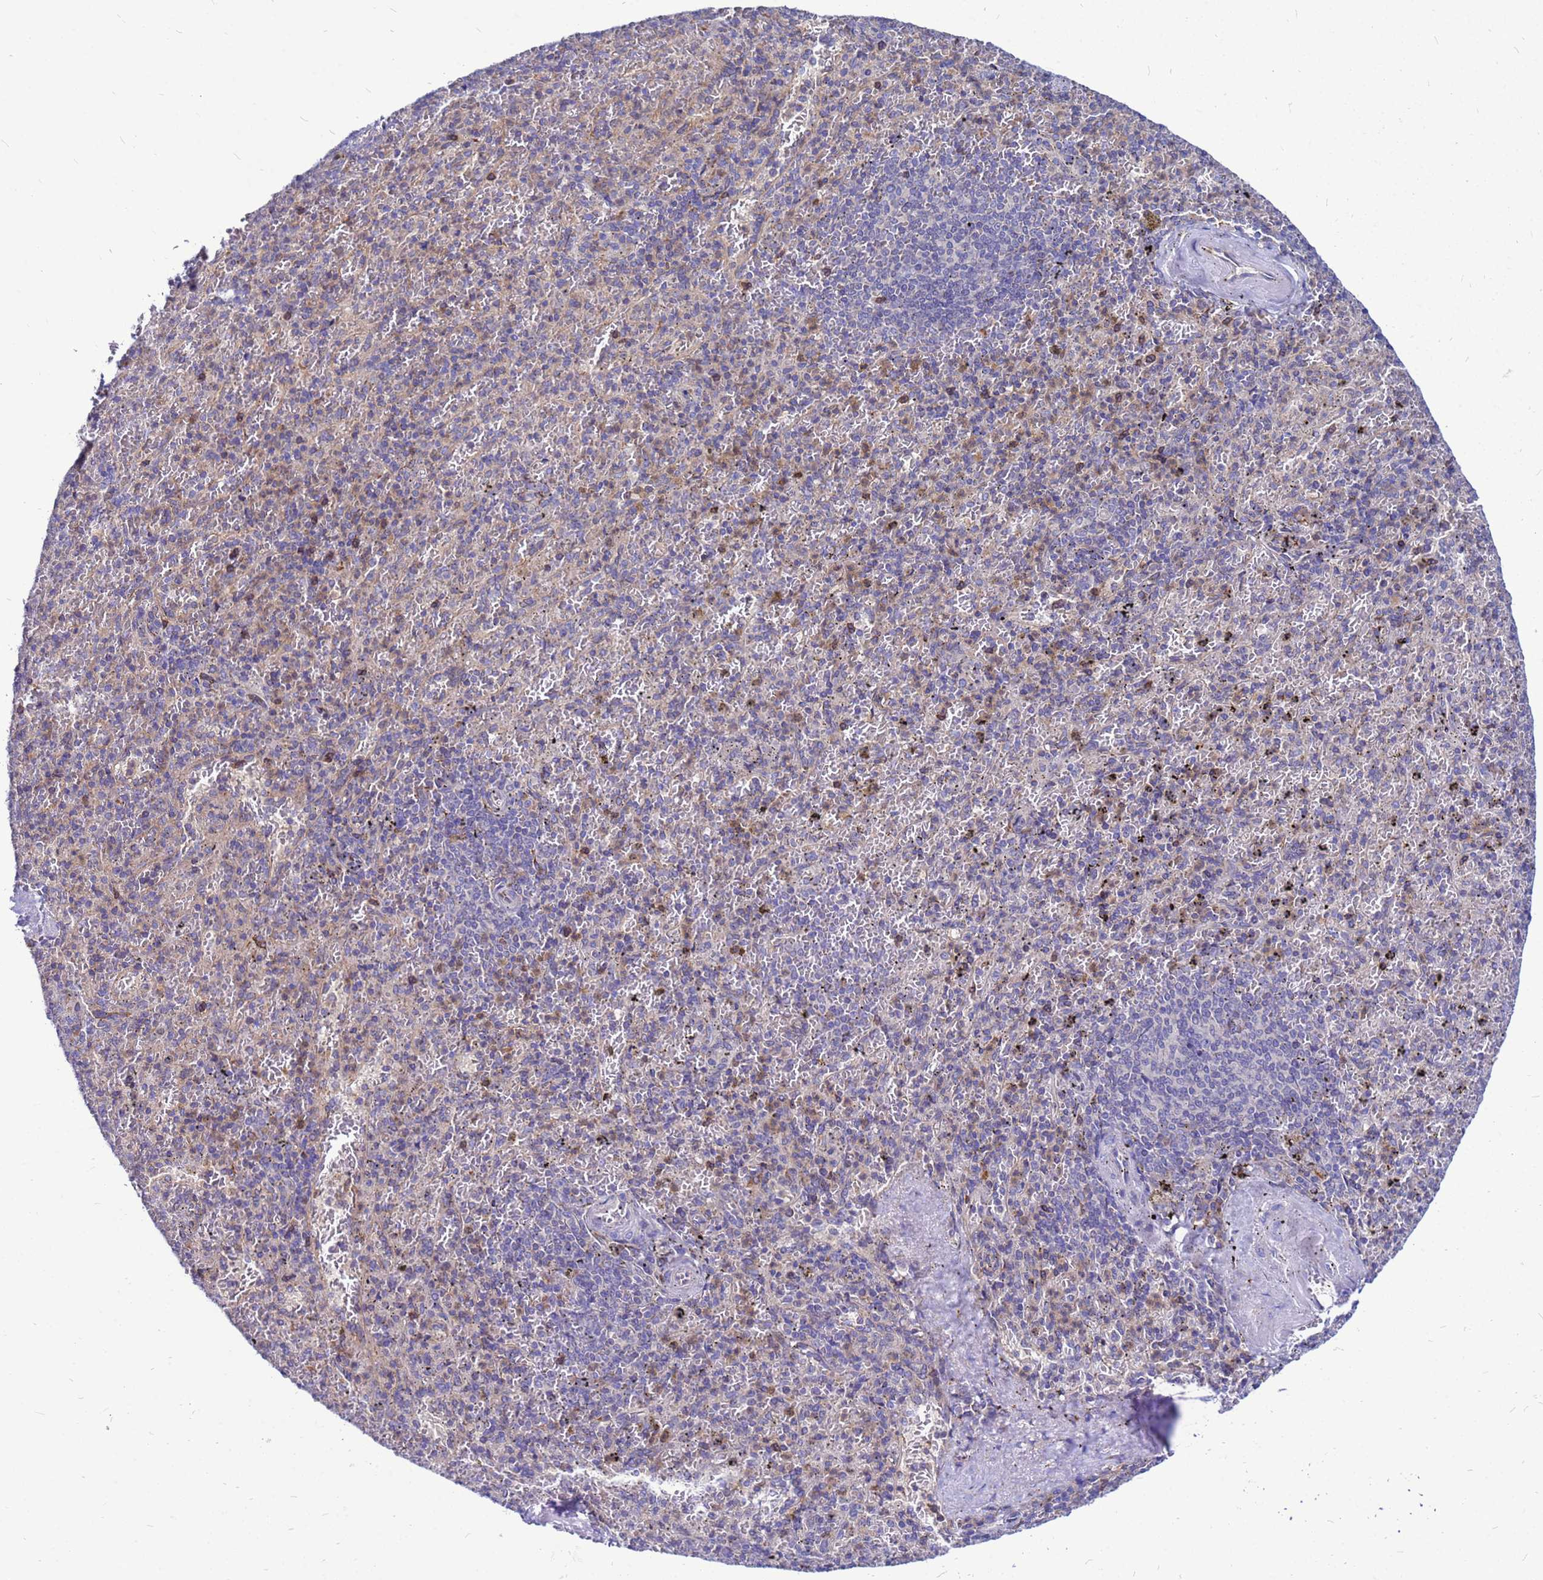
{"staining": {"intensity": "moderate", "quantity": "<25%", "location": "cytoplasmic/membranous"}, "tissue": "spleen", "cell_type": "Cells in red pulp", "image_type": "normal", "snomed": [{"axis": "morphology", "description": "Normal tissue, NOS"}, {"axis": "topography", "description": "Spleen"}], "caption": "This histopathology image demonstrates normal spleen stained with IHC to label a protein in brown. The cytoplasmic/membranous of cells in red pulp show moderate positivity for the protein. Nuclei are counter-stained blue.", "gene": "FHIP1A", "patient": {"sex": "male", "age": 82}}